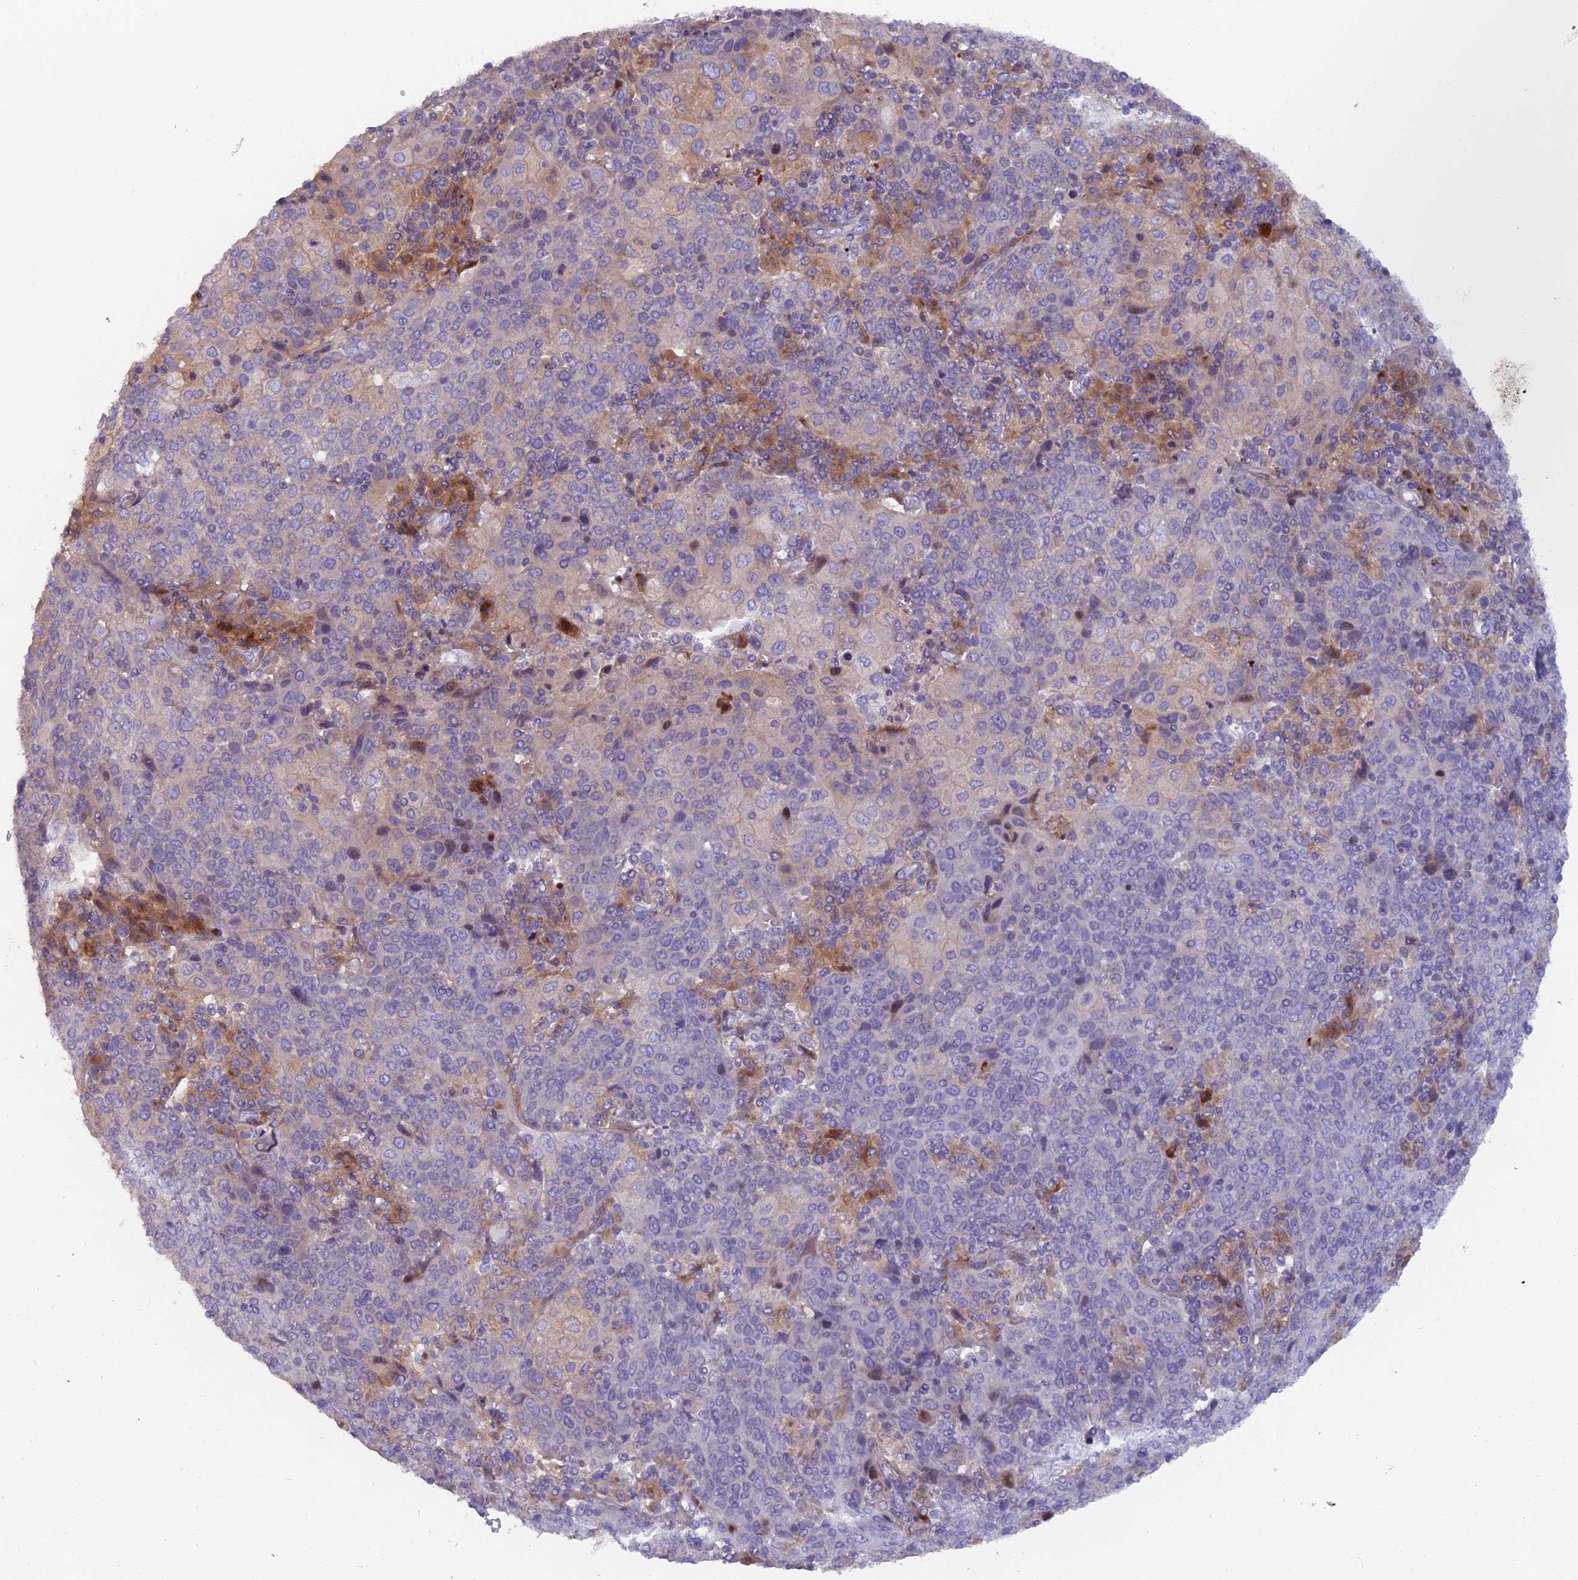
{"staining": {"intensity": "negative", "quantity": "none", "location": "none"}, "tissue": "cervical cancer", "cell_type": "Tumor cells", "image_type": "cancer", "snomed": [{"axis": "morphology", "description": "Squamous cell carcinoma, NOS"}, {"axis": "topography", "description": "Cervix"}], "caption": "DAB immunohistochemical staining of human squamous cell carcinoma (cervical) shows no significant expression in tumor cells.", "gene": "B9D2", "patient": {"sex": "female", "age": 67}}